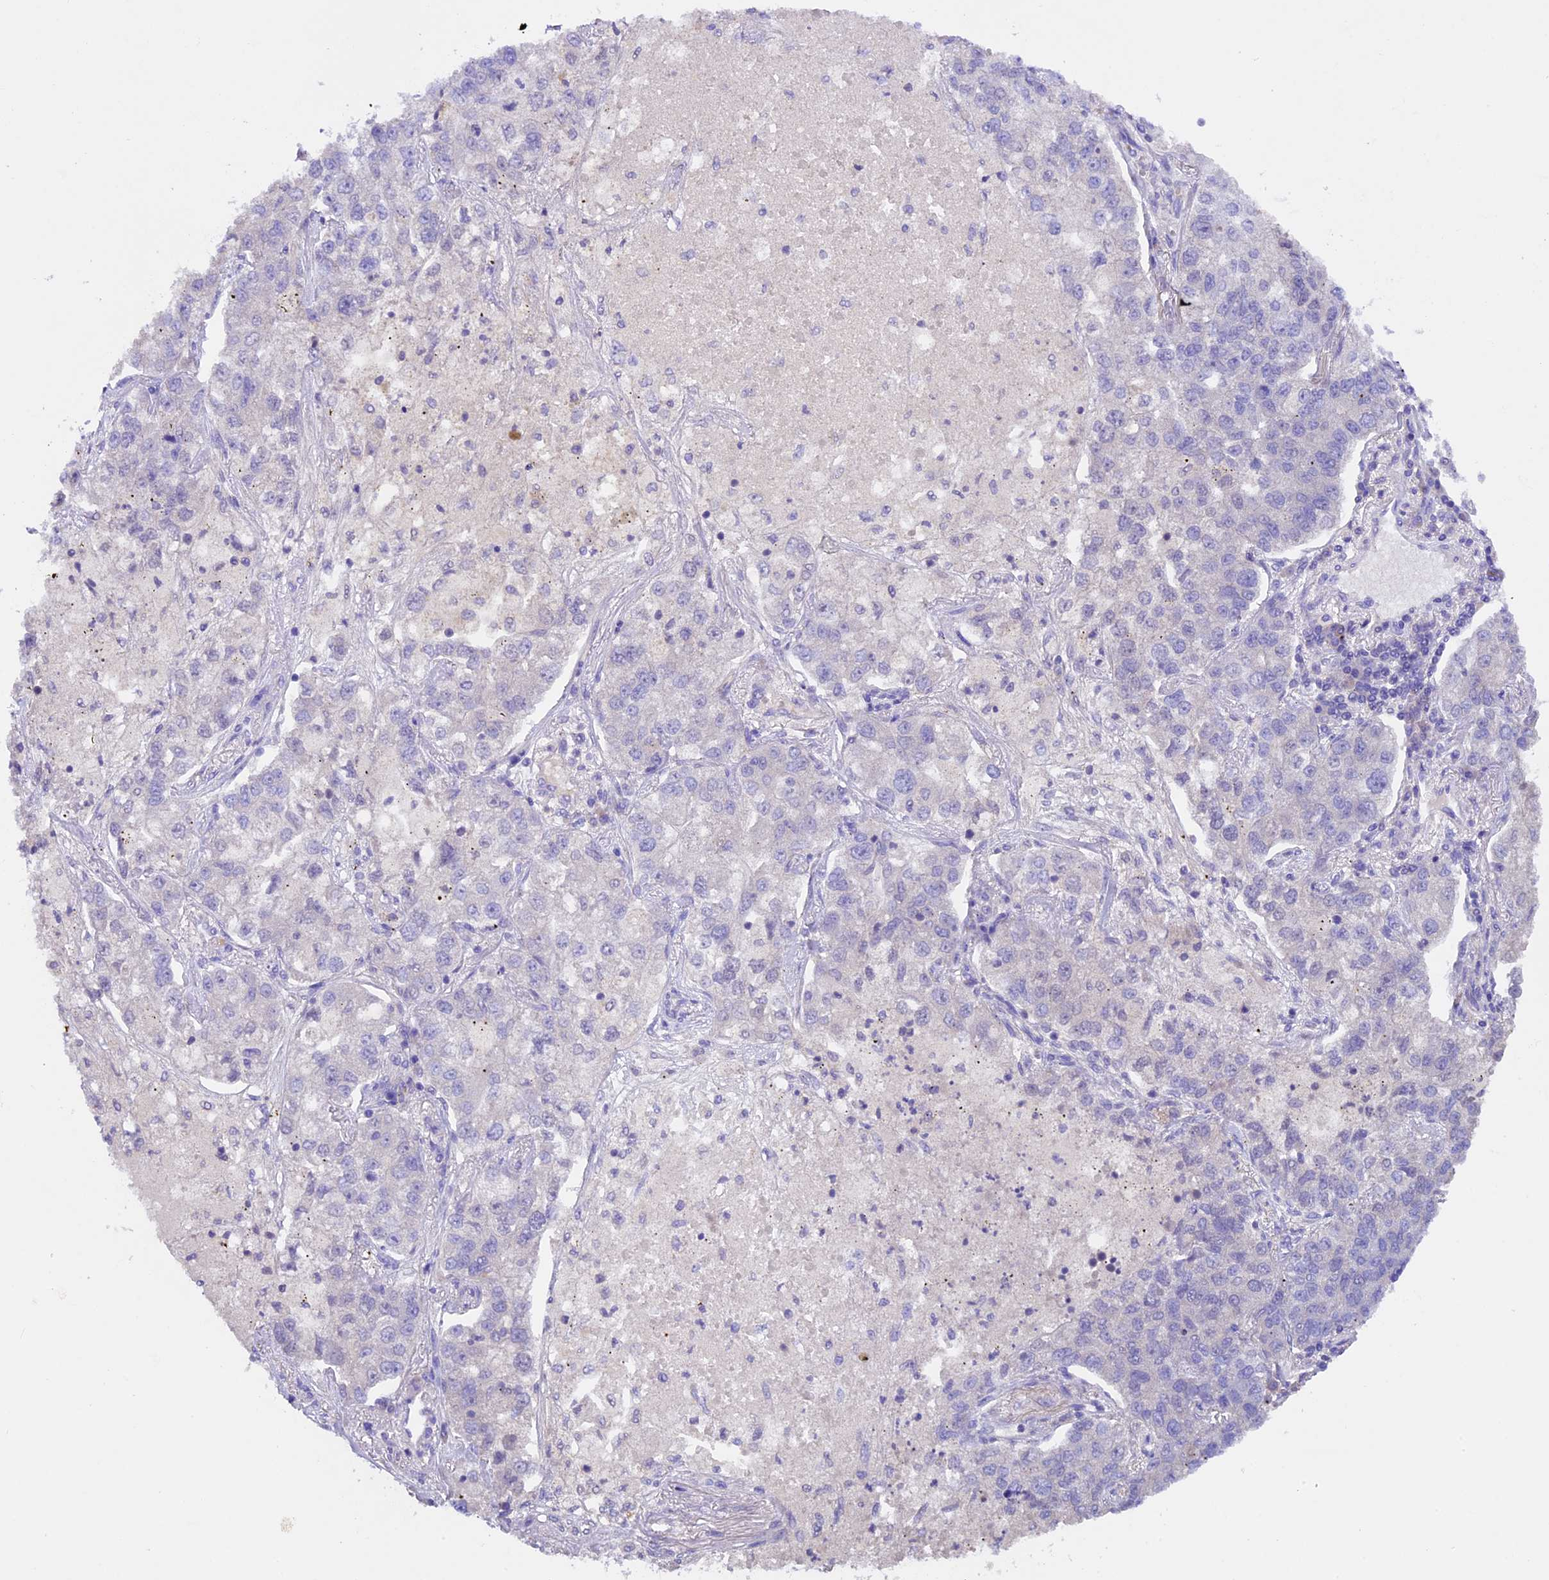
{"staining": {"intensity": "negative", "quantity": "none", "location": "none"}, "tissue": "lung cancer", "cell_type": "Tumor cells", "image_type": "cancer", "snomed": [{"axis": "morphology", "description": "Adenocarcinoma, NOS"}, {"axis": "topography", "description": "Lung"}], "caption": "This is a histopathology image of immunohistochemistry (IHC) staining of lung cancer (adenocarcinoma), which shows no positivity in tumor cells.", "gene": "TBC1D1", "patient": {"sex": "male", "age": 49}}